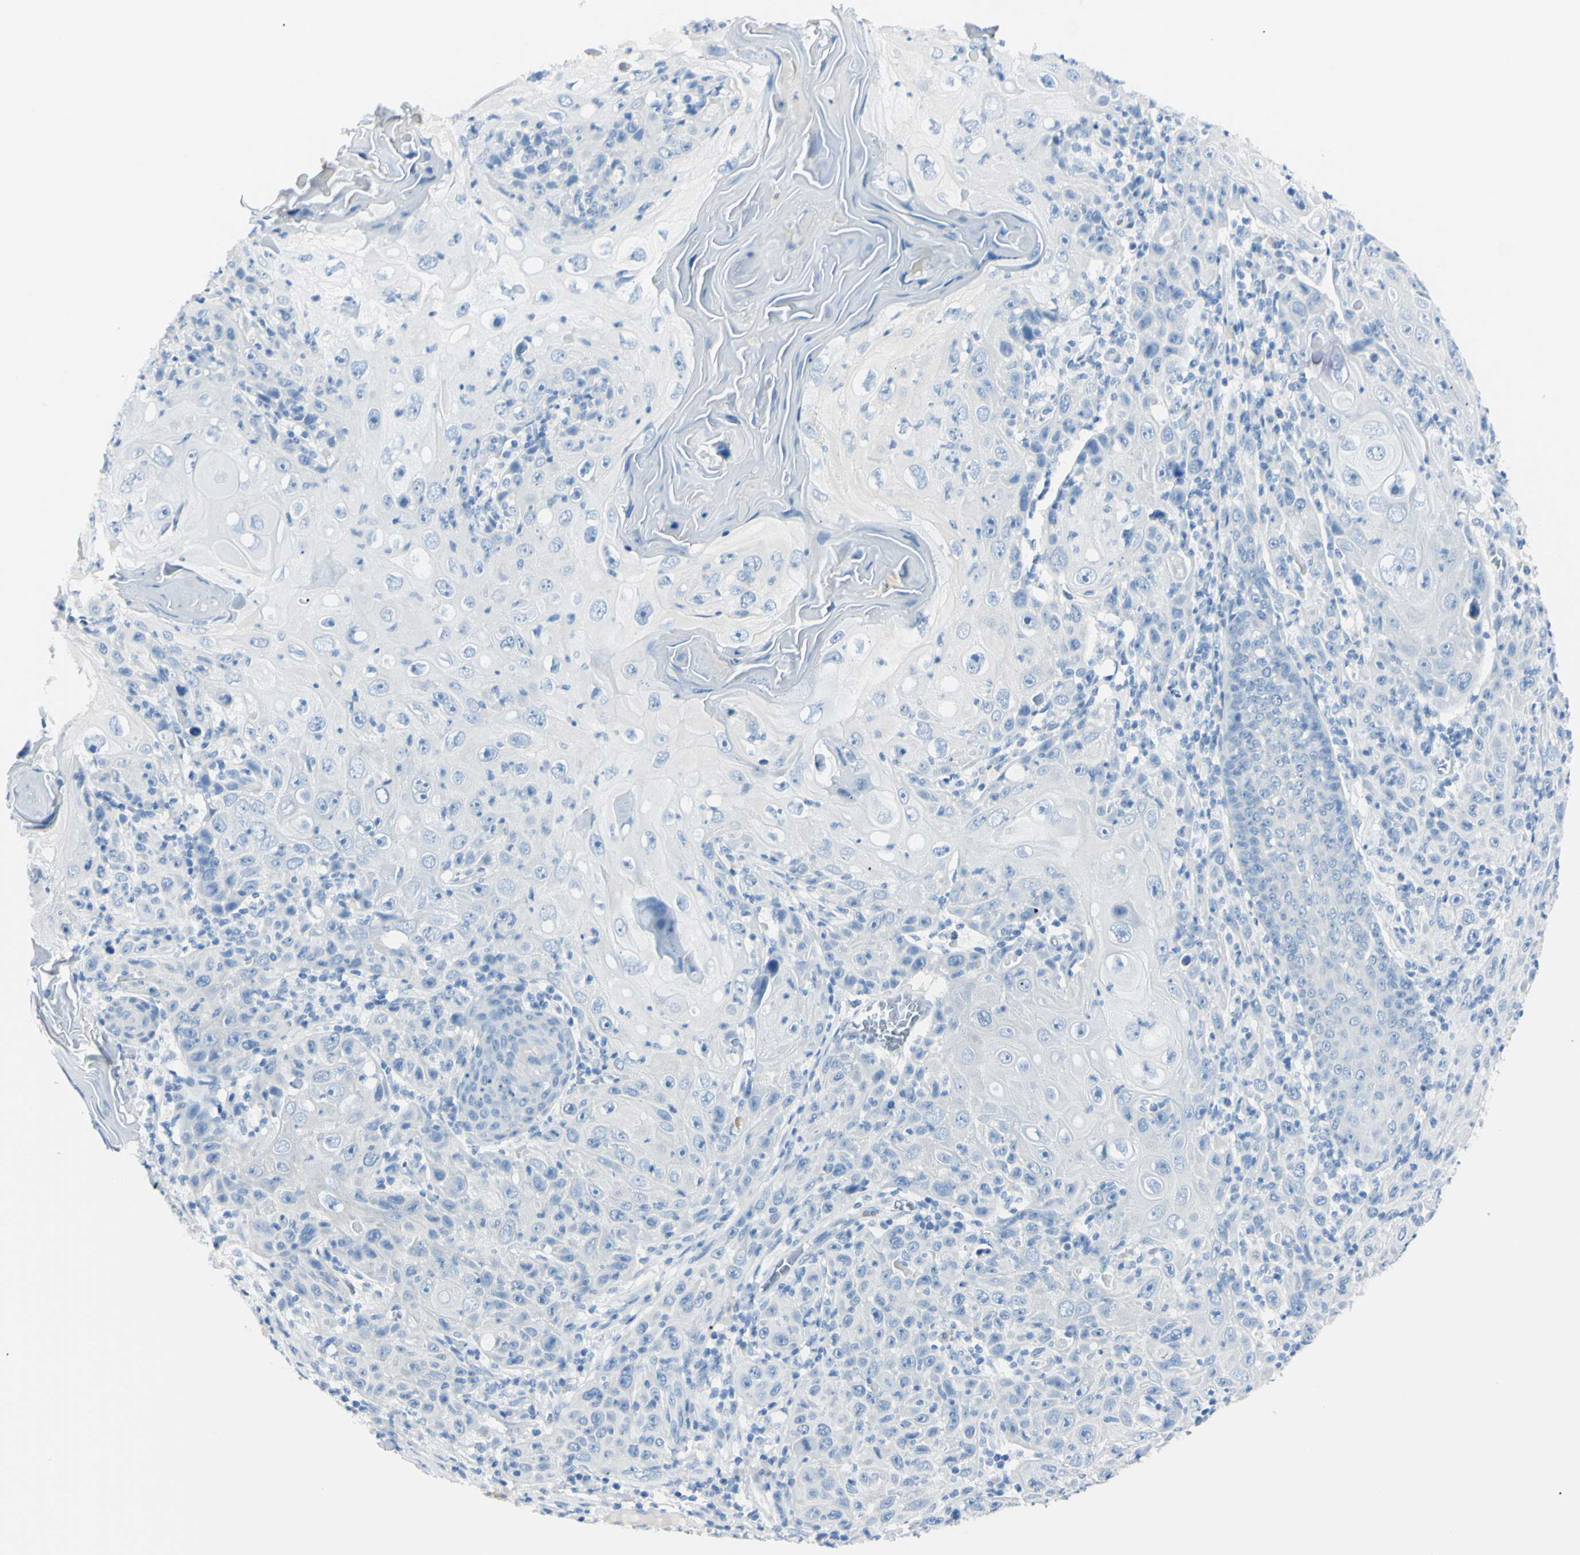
{"staining": {"intensity": "negative", "quantity": "none", "location": "none"}, "tissue": "skin cancer", "cell_type": "Tumor cells", "image_type": "cancer", "snomed": [{"axis": "morphology", "description": "Squamous cell carcinoma, NOS"}, {"axis": "topography", "description": "Skin"}], "caption": "Immunohistochemistry of human skin cancer shows no staining in tumor cells.", "gene": "FOLH1", "patient": {"sex": "female", "age": 88}}